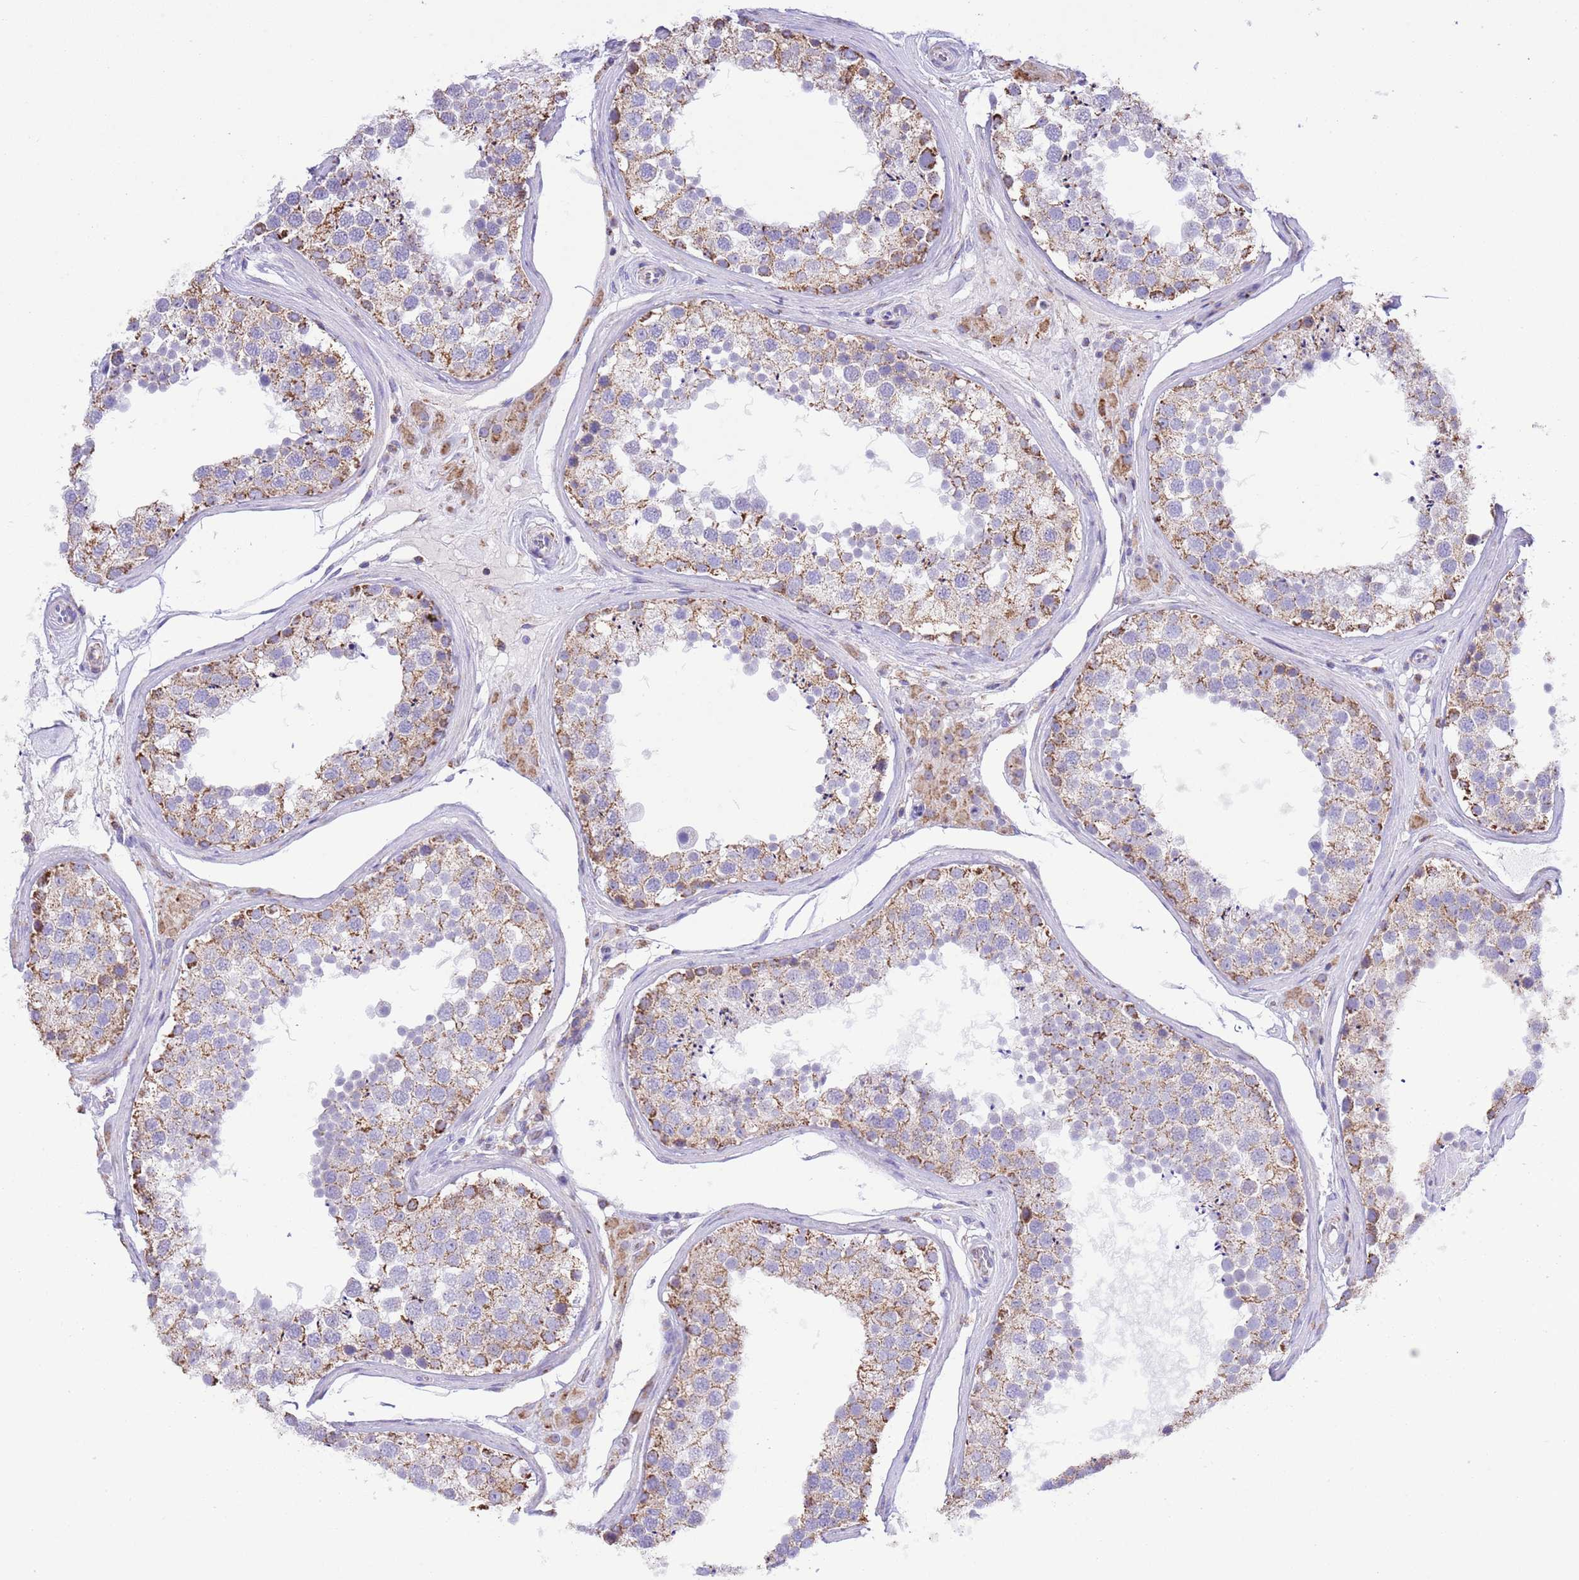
{"staining": {"intensity": "moderate", "quantity": ">75%", "location": "cytoplasmic/membranous"}, "tissue": "testis", "cell_type": "Cells in seminiferous ducts", "image_type": "normal", "snomed": [{"axis": "morphology", "description": "Normal tissue, NOS"}, {"axis": "topography", "description": "Testis"}], "caption": "Protein positivity by IHC reveals moderate cytoplasmic/membranous positivity in about >75% of cells in seminiferous ducts in benign testis.", "gene": "TEKTIP1", "patient": {"sex": "male", "age": 46}}